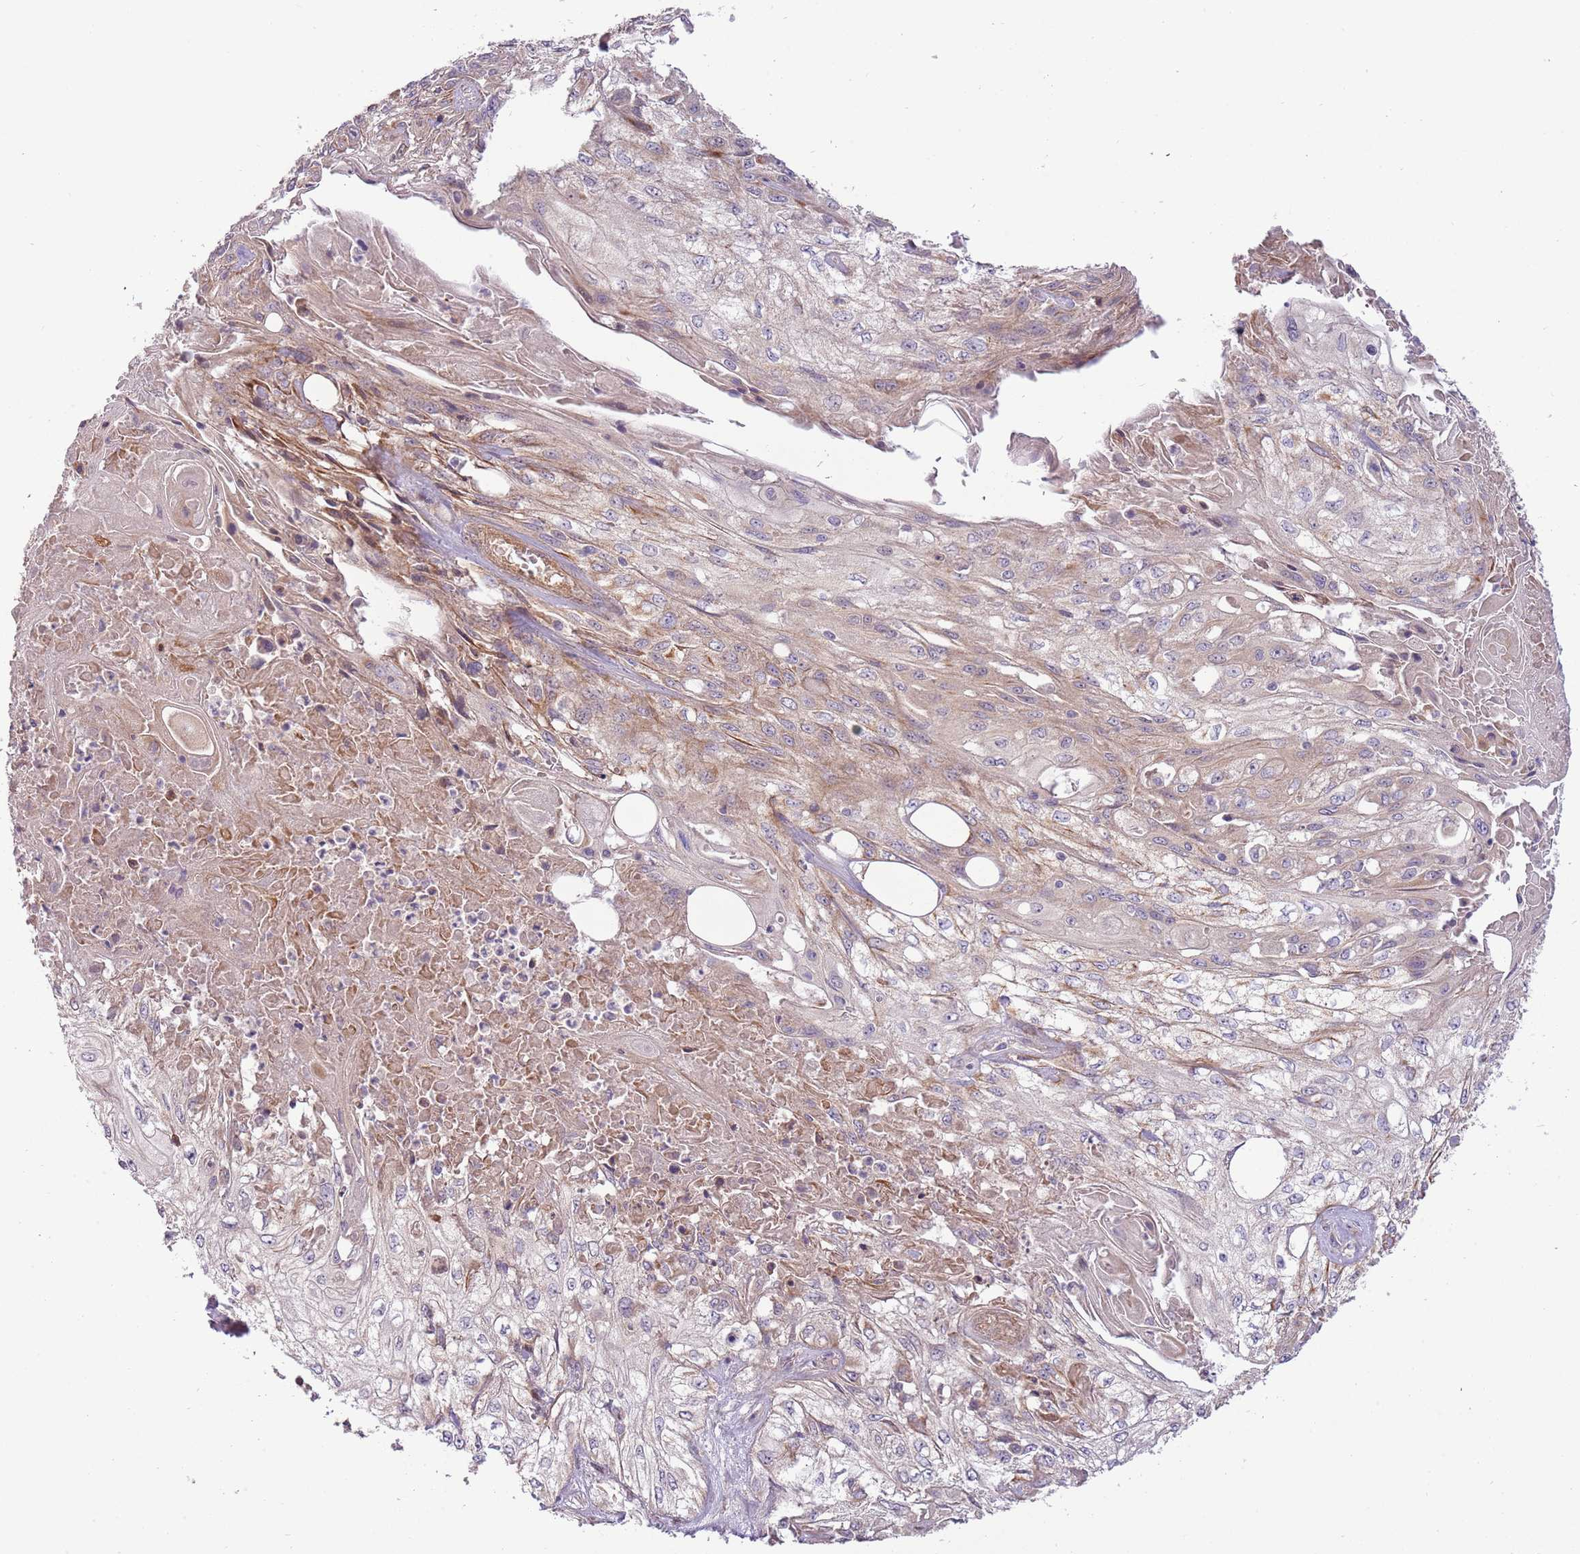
{"staining": {"intensity": "weak", "quantity": "<25%", "location": "cytoplasmic/membranous"}, "tissue": "skin cancer", "cell_type": "Tumor cells", "image_type": "cancer", "snomed": [{"axis": "morphology", "description": "Squamous cell carcinoma, NOS"}, {"axis": "morphology", "description": "Squamous cell carcinoma, metastatic, NOS"}, {"axis": "topography", "description": "Skin"}, {"axis": "topography", "description": "Lymph node"}], "caption": "Tumor cells show no significant protein expression in skin cancer. (DAB (3,3'-diaminobenzidine) immunohistochemistry with hematoxylin counter stain).", "gene": "RNF128", "patient": {"sex": "male", "age": 75}}